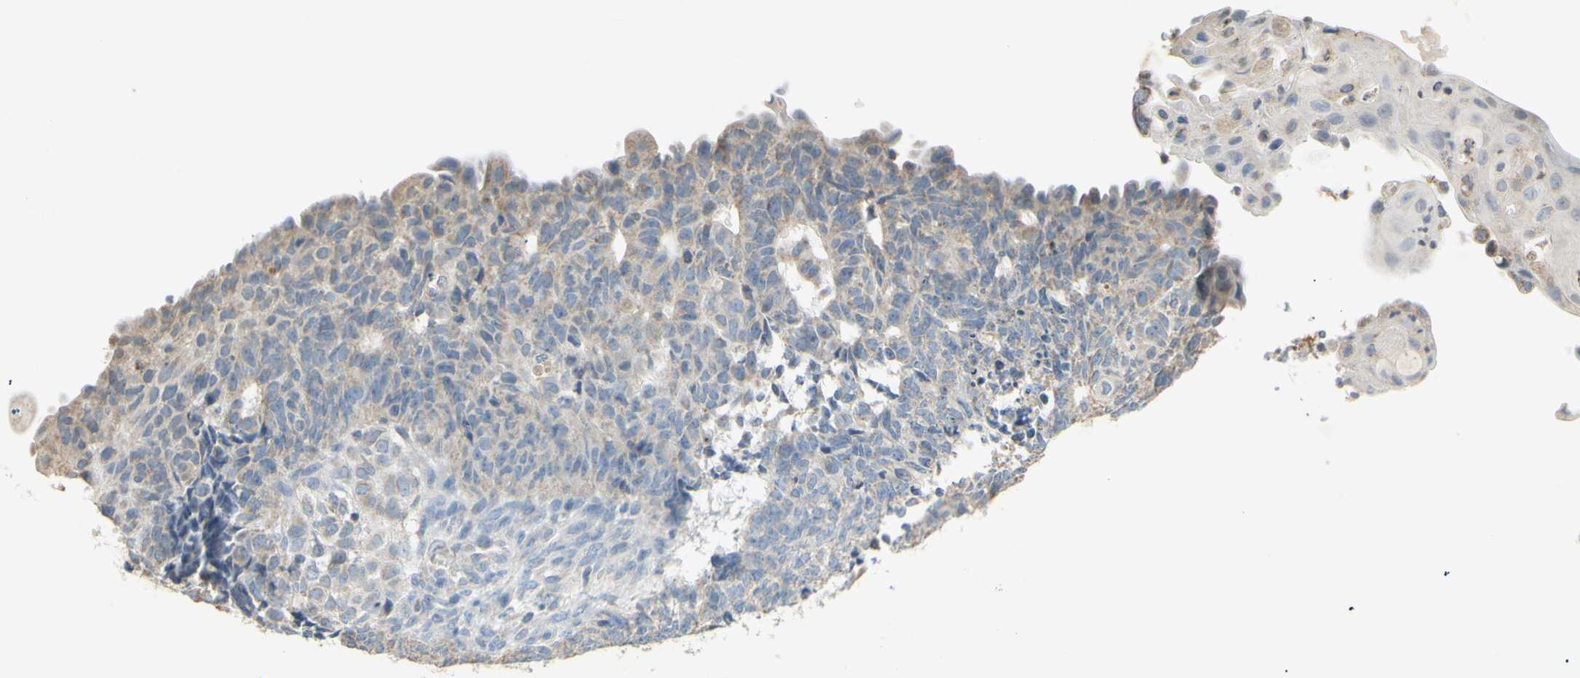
{"staining": {"intensity": "weak", "quantity": "<25%", "location": "cytoplasmic/membranous"}, "tissue": "endometrial cancer", "cell_type": "Tumor cells", "image_type": "cancer", "snomed": [{"axis": "morphology", "description": "Adenocarcinoma, NOS"}, {"axis": "topography", "description": "Endometrium"}], "caption": "Tumor cells are negative for protein expression in human adenocarcinoma (endometrial).", "gene": "PTGIS", "patient": {"sex": "female", "age": 32}}